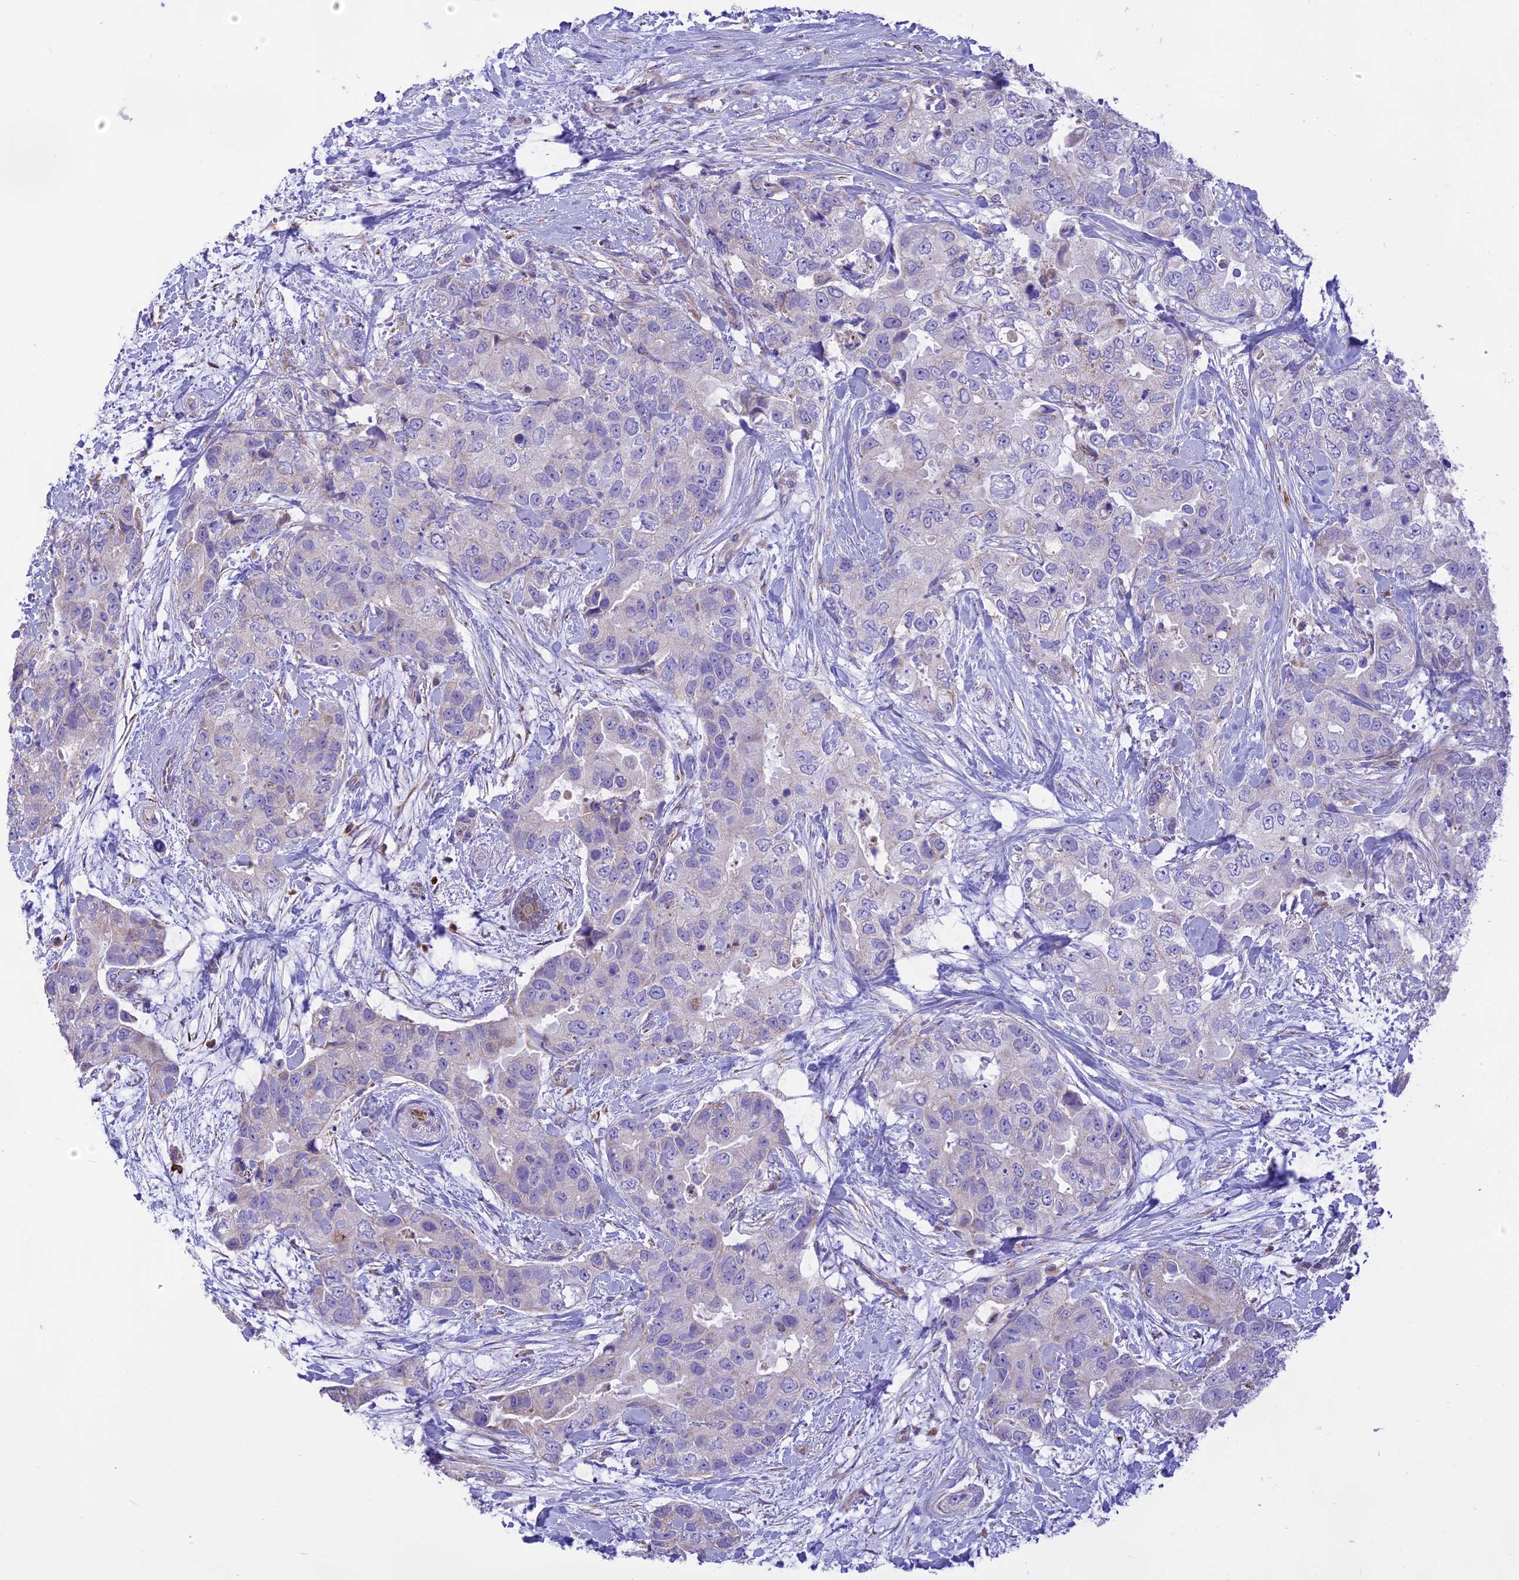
{"staining": {"intensity": "negative", "quantity": "none", "location": "none"}, "tissue": "breast cancer", "cell_type": "Tumor cells", "image_type": "cancer", "snomed": [{"axis": "morphology", "description": "Duct carcinoma"}, {"axis": "topography", "description": "Breast"}], "caption": "IHC of breast cancer (infiltrating ductal carcinoma) reveals no staining in tumor cells.", "gene": "DOC2B", "patient": {"sex": "female", "age": 62}}